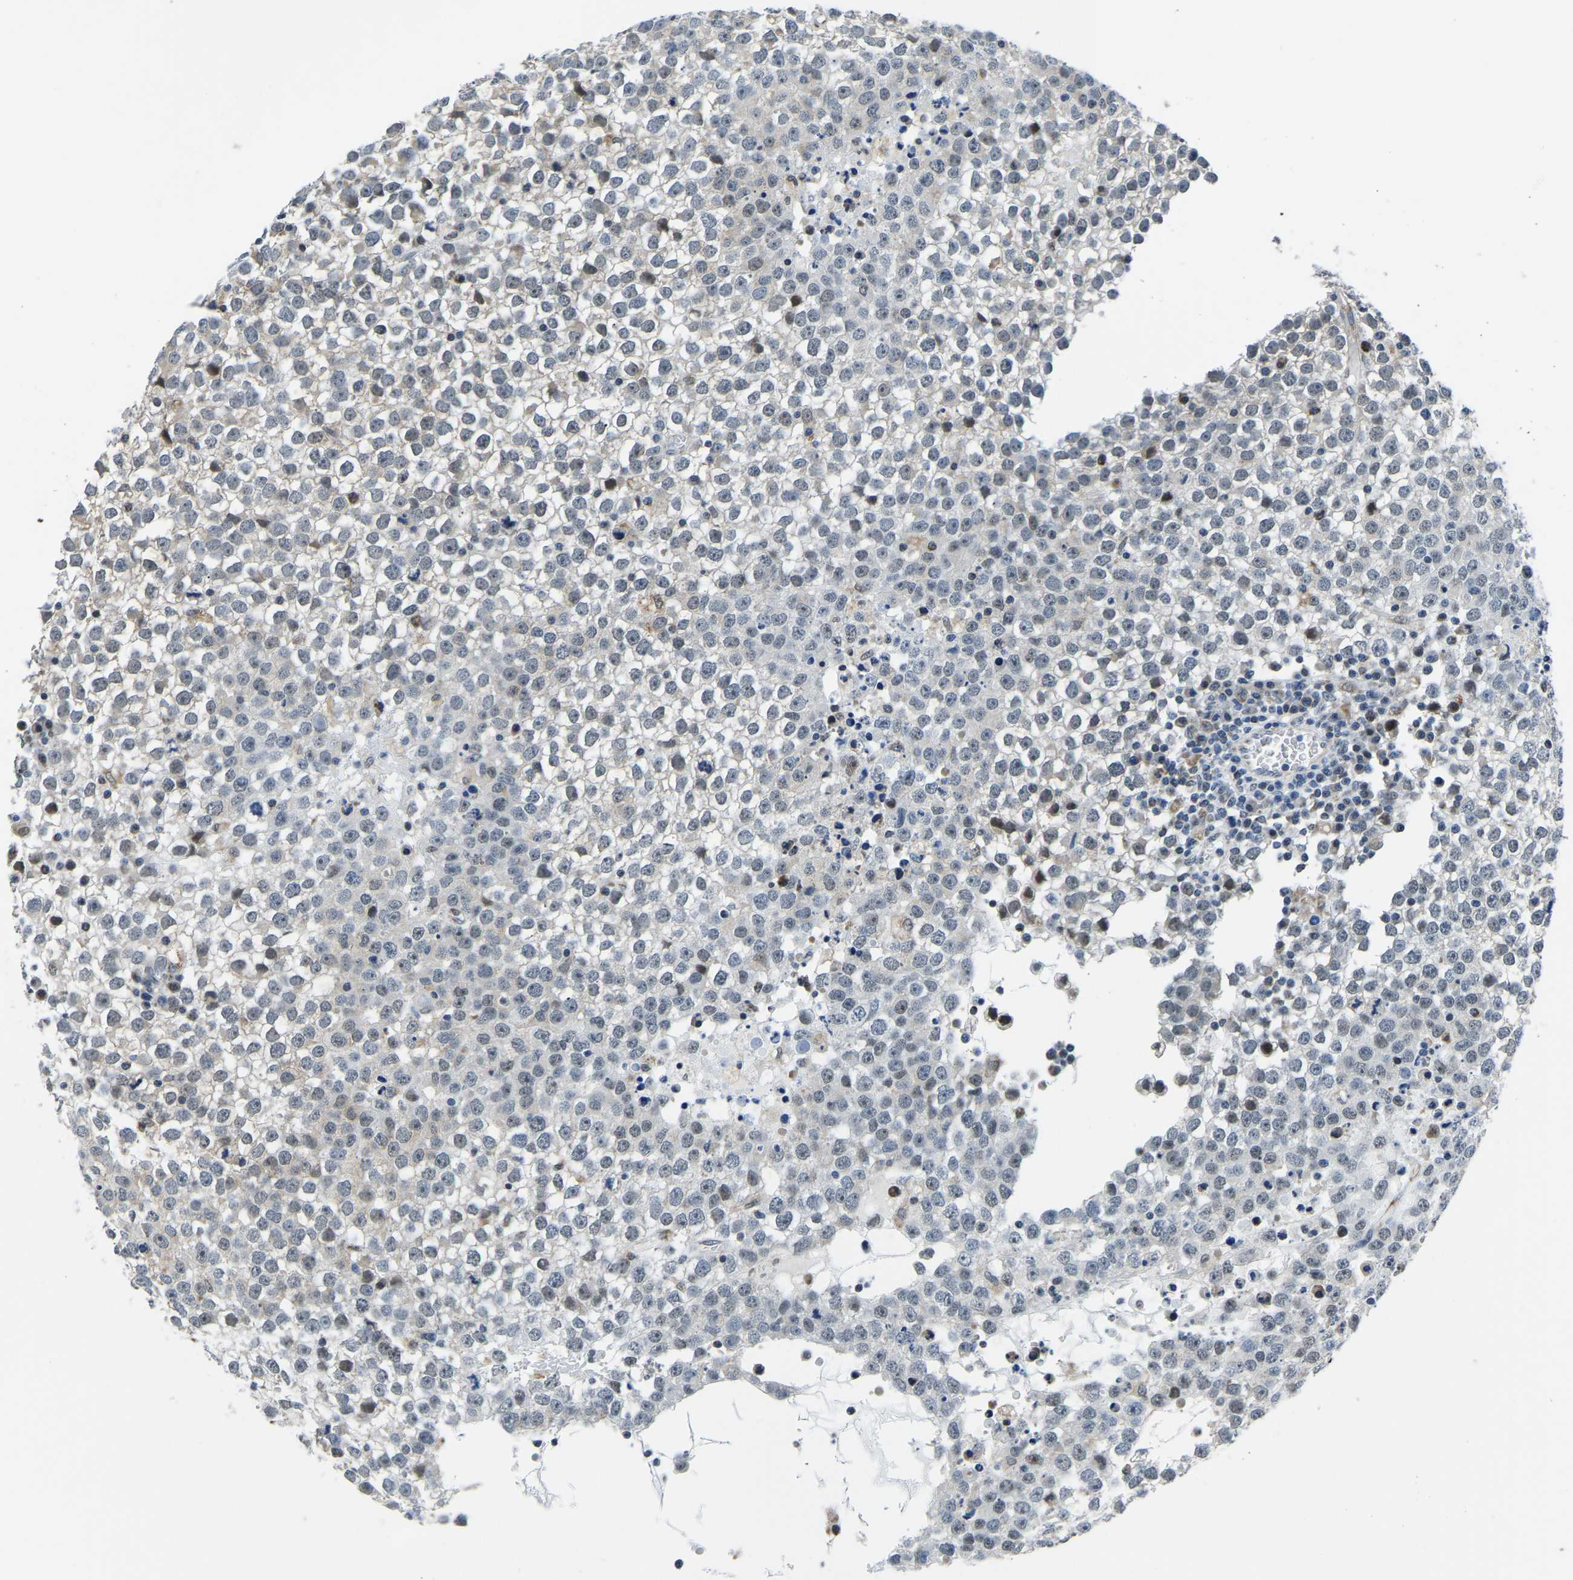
{"staining": {"intensity": "weak", "quantity": "<25%", "location": "nuclear"}, "tissue": "testis cancer", "cell_type": "Tumor cells", "image_type": "cancer", "snomed": [{"axis": "morphology", "description": "Seminoma, NOS"}, {"axis": "topography", "description": "Testis"}], "caption": "Photomicrograph shows no significant protein positivity in tumor cells of testis cancer (seminoma). The staining was performed using DAB (3,3'-diaminobenzidine) to visualize the protein expression in brown, while the nuclei were stained in blue with hematoxylin (Magnification: 20x).", "gene": "BNIP3L", "patient": {"sex": "male", "age": 65}}